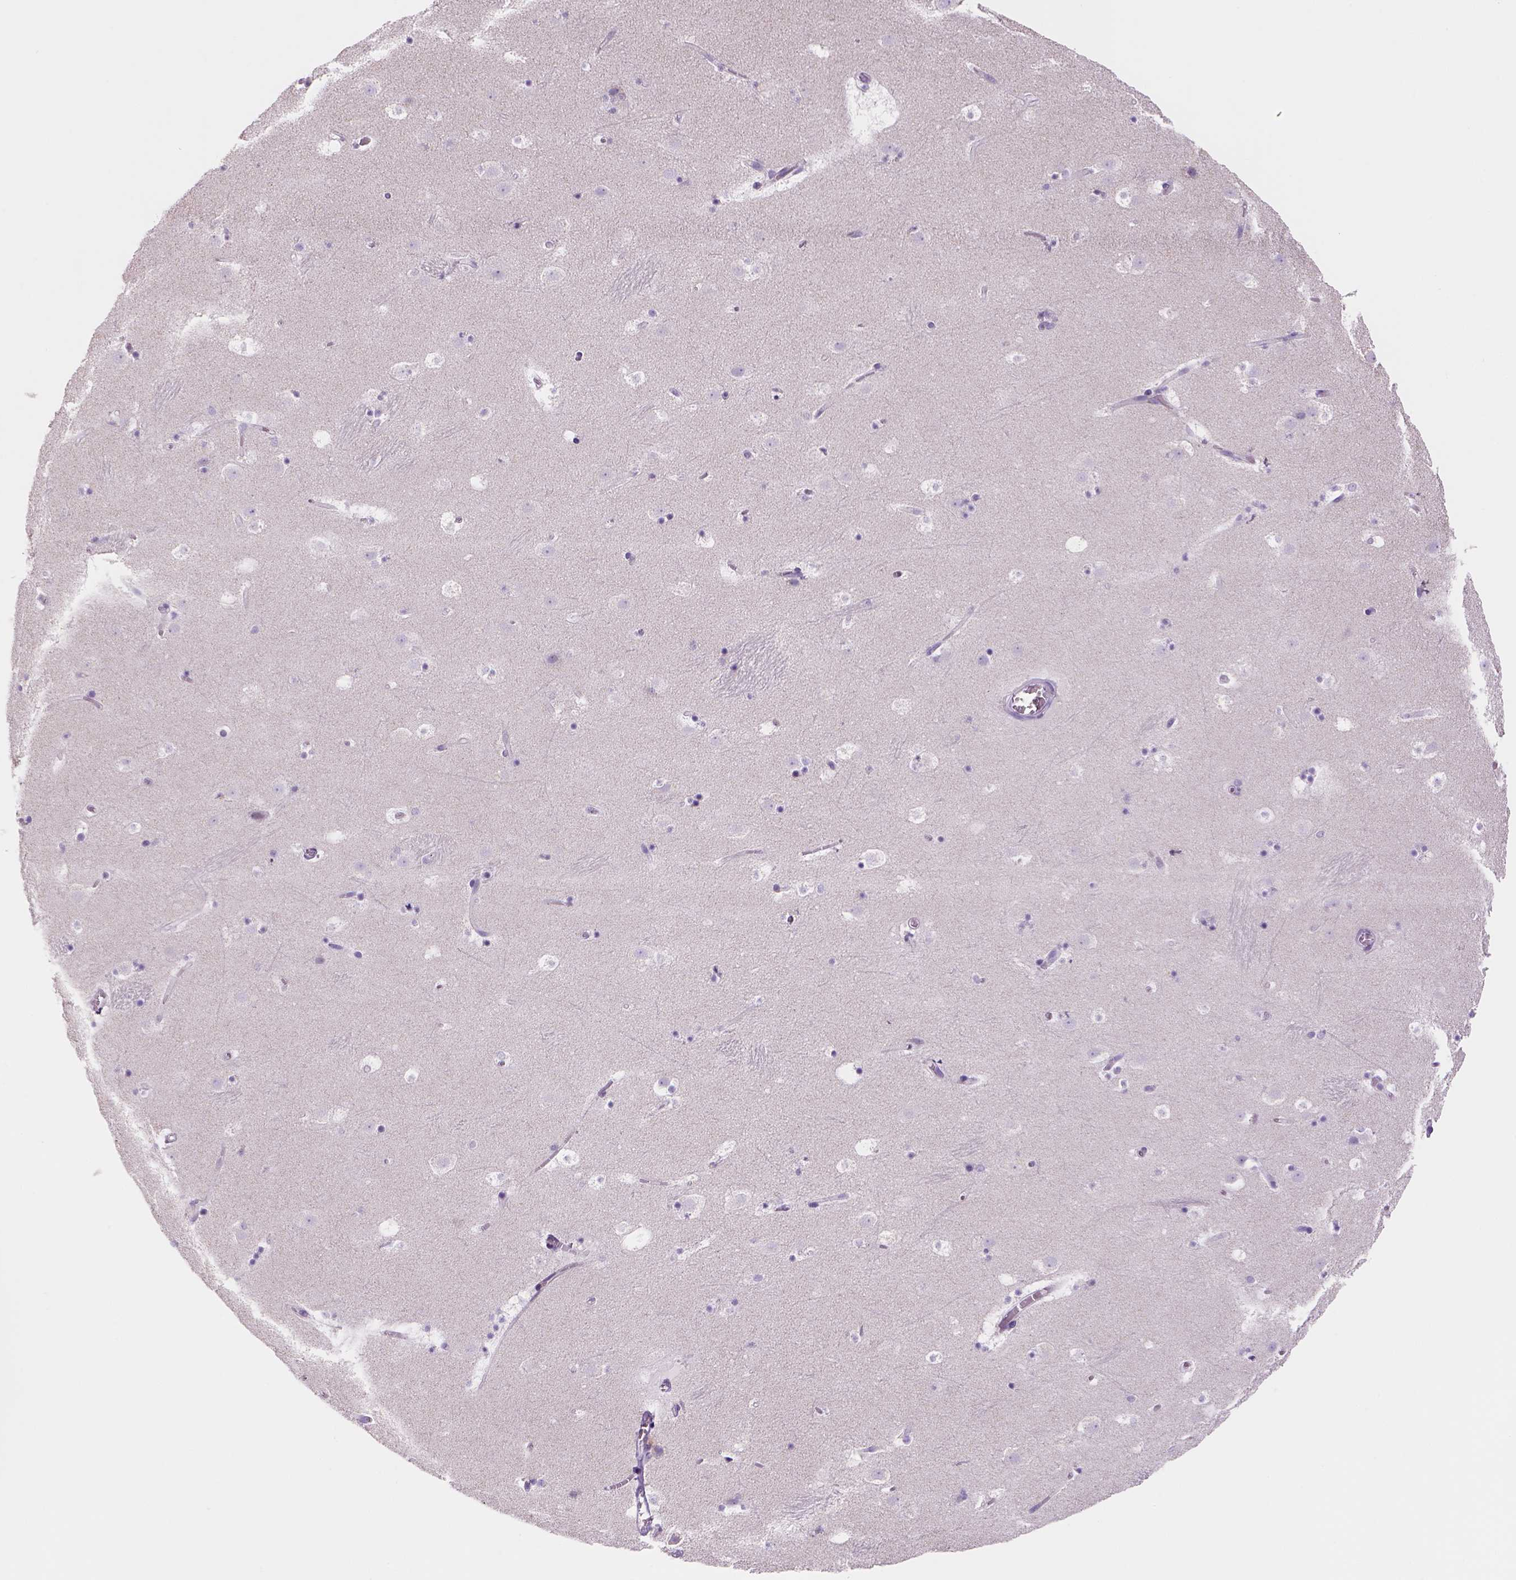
{"staining": {"intensity": "negative", "quantity": "none", "location": "none"}, "tissue": "caudate", "cell_type": "Glial cells", "image_type": "normal", "snomed": [{"axis": "morphology", "description": "Normal tissue, NOS"}, {"axis": "topography", "description": "Lateral ventricle wall"}], "caption": "Histopathology image shows no protein positivity in glial cells of unremarkable caudate. (IHC, brightfield microscopy, high magnification).", "gene": "CES2", "patient": {"sex": "male", "age": 37}}